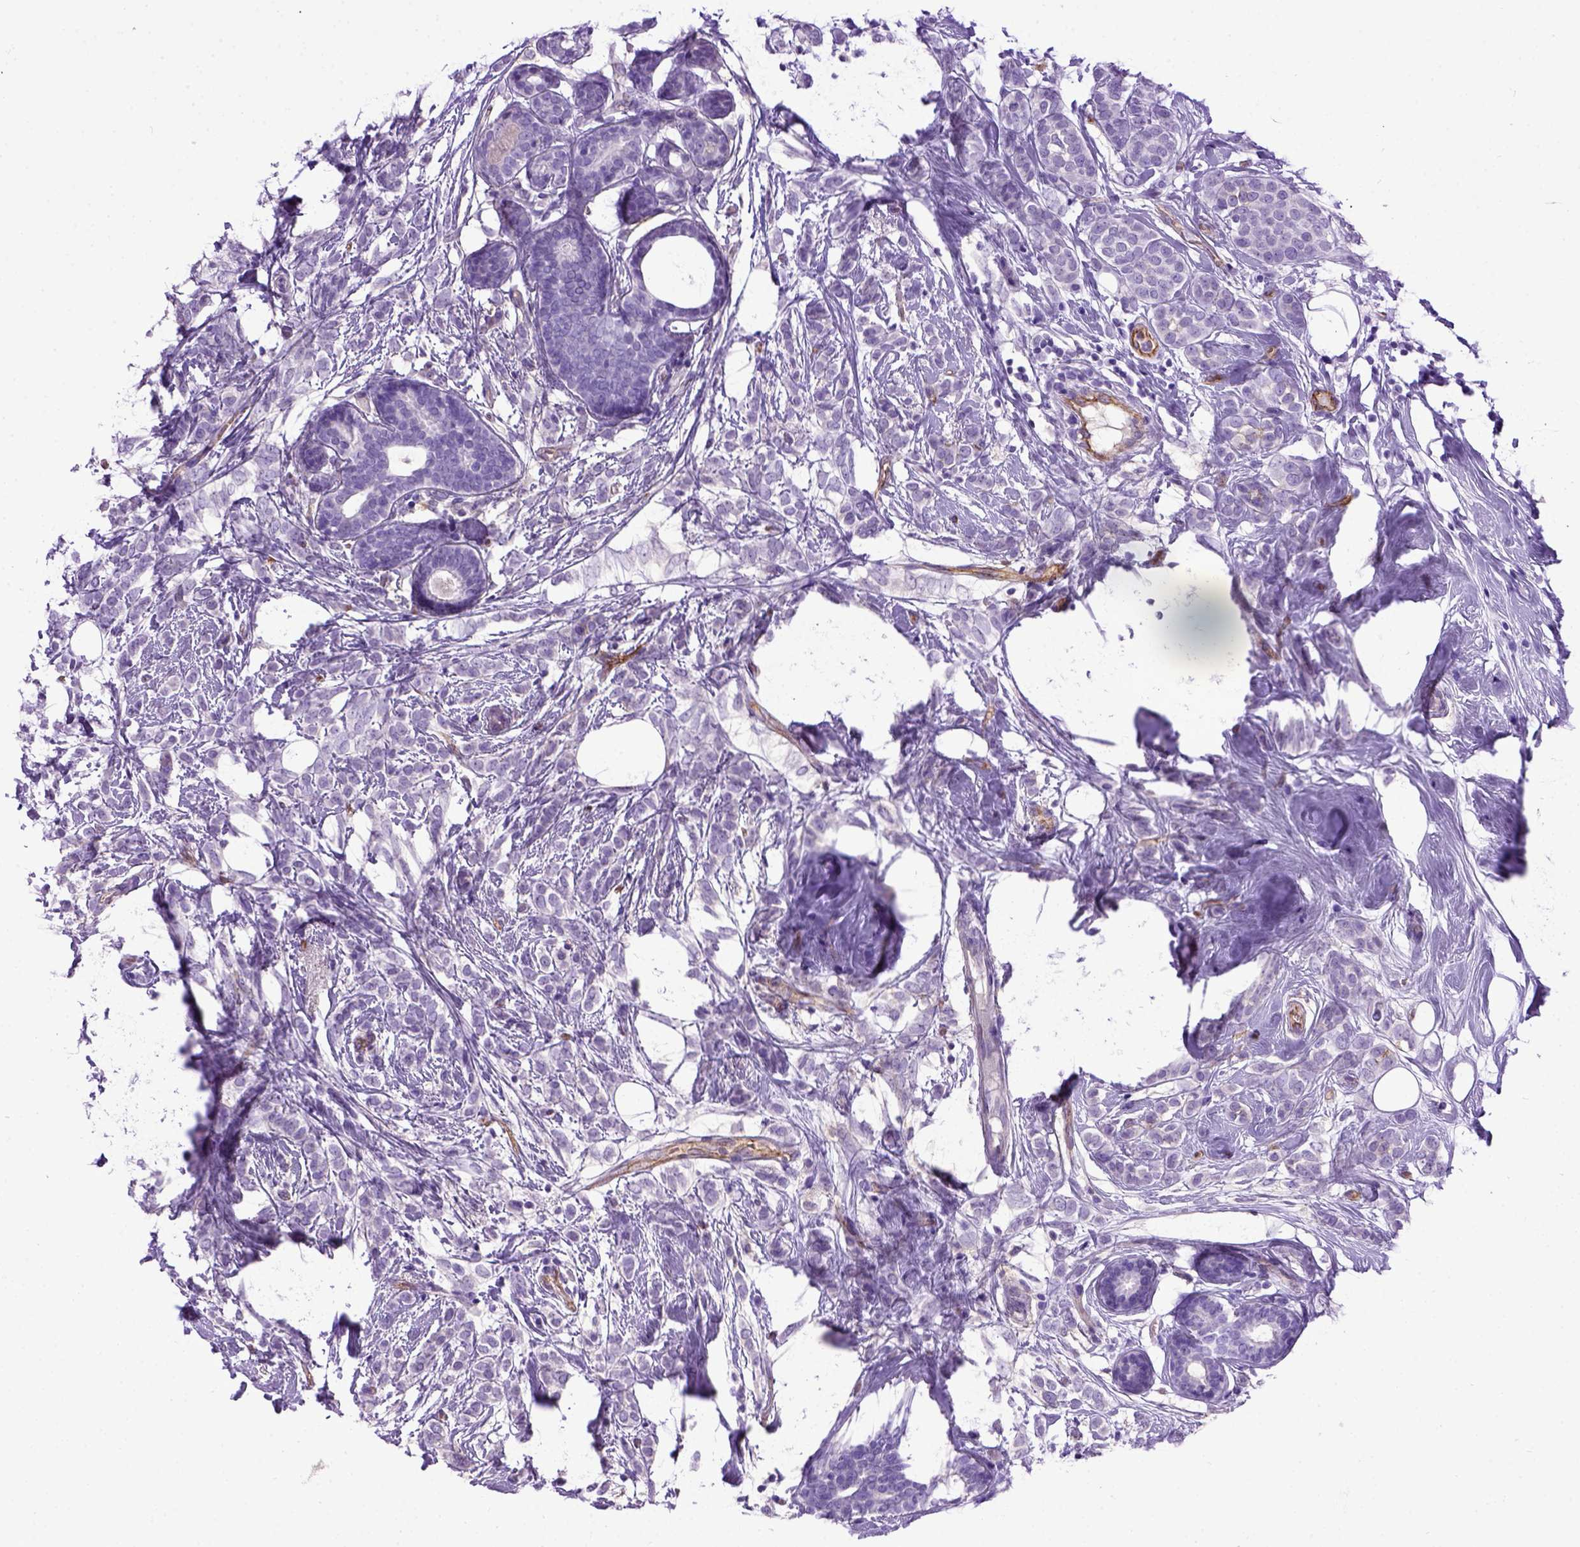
{"staining": {"intensity": "negative", "quantity": "none", "location": "none"}, "tissue": "breast cancer", "cell_type": "Tumor cells", "image_type": "cancer", "snomed": [{"axis": "morphology", "description": "Lobular carcinoma"}, {"axis": "topography", "description": "Breast"}], "caption": "This histopathology image is of breast lobular carcinoma stained with IHC to label a protein in brown with the nuclei are counter-stained blue. There is no expression in tumor cells.", "gene": "ENG", "patient": {"sex": "female", "age": 49}}